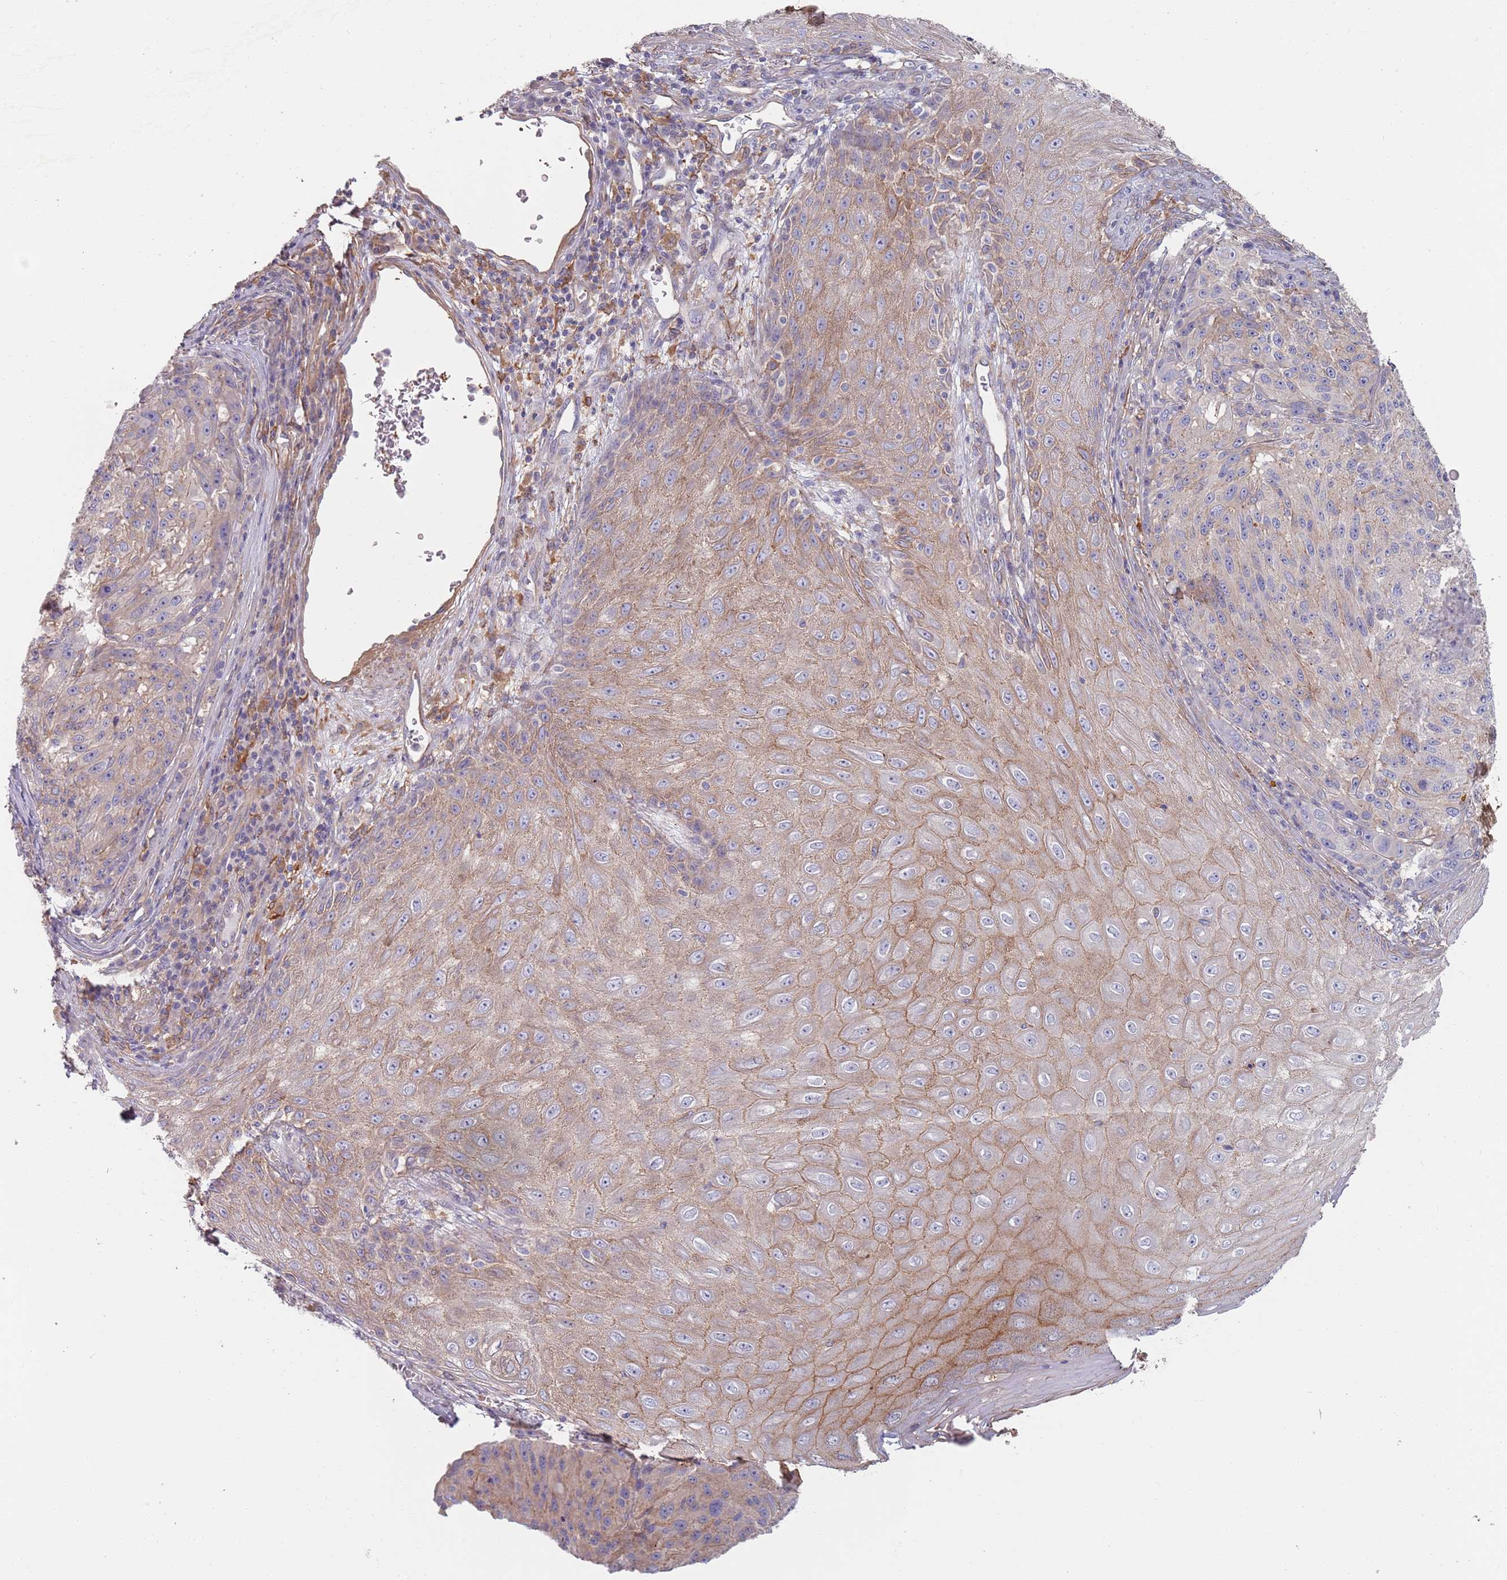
{"staining": {"intensity": "weak", "quantity": "<25%", "location": "cytoplasmic/membranous"}, "tissue": "melanoma", "cell_type": "Tumor cells", "image_type": "cancer", "snomed": [{"axis": "morphology", "description": "Malignant melanoma, NOS"}, {"axis": "topography", "description": "Skin"}], "caption": "Immunohistochemistry of human malignant melanoma shows no staining in tumor cells.", "gene": "APPL2", "patient": {"sex": "male", "age": 53}}